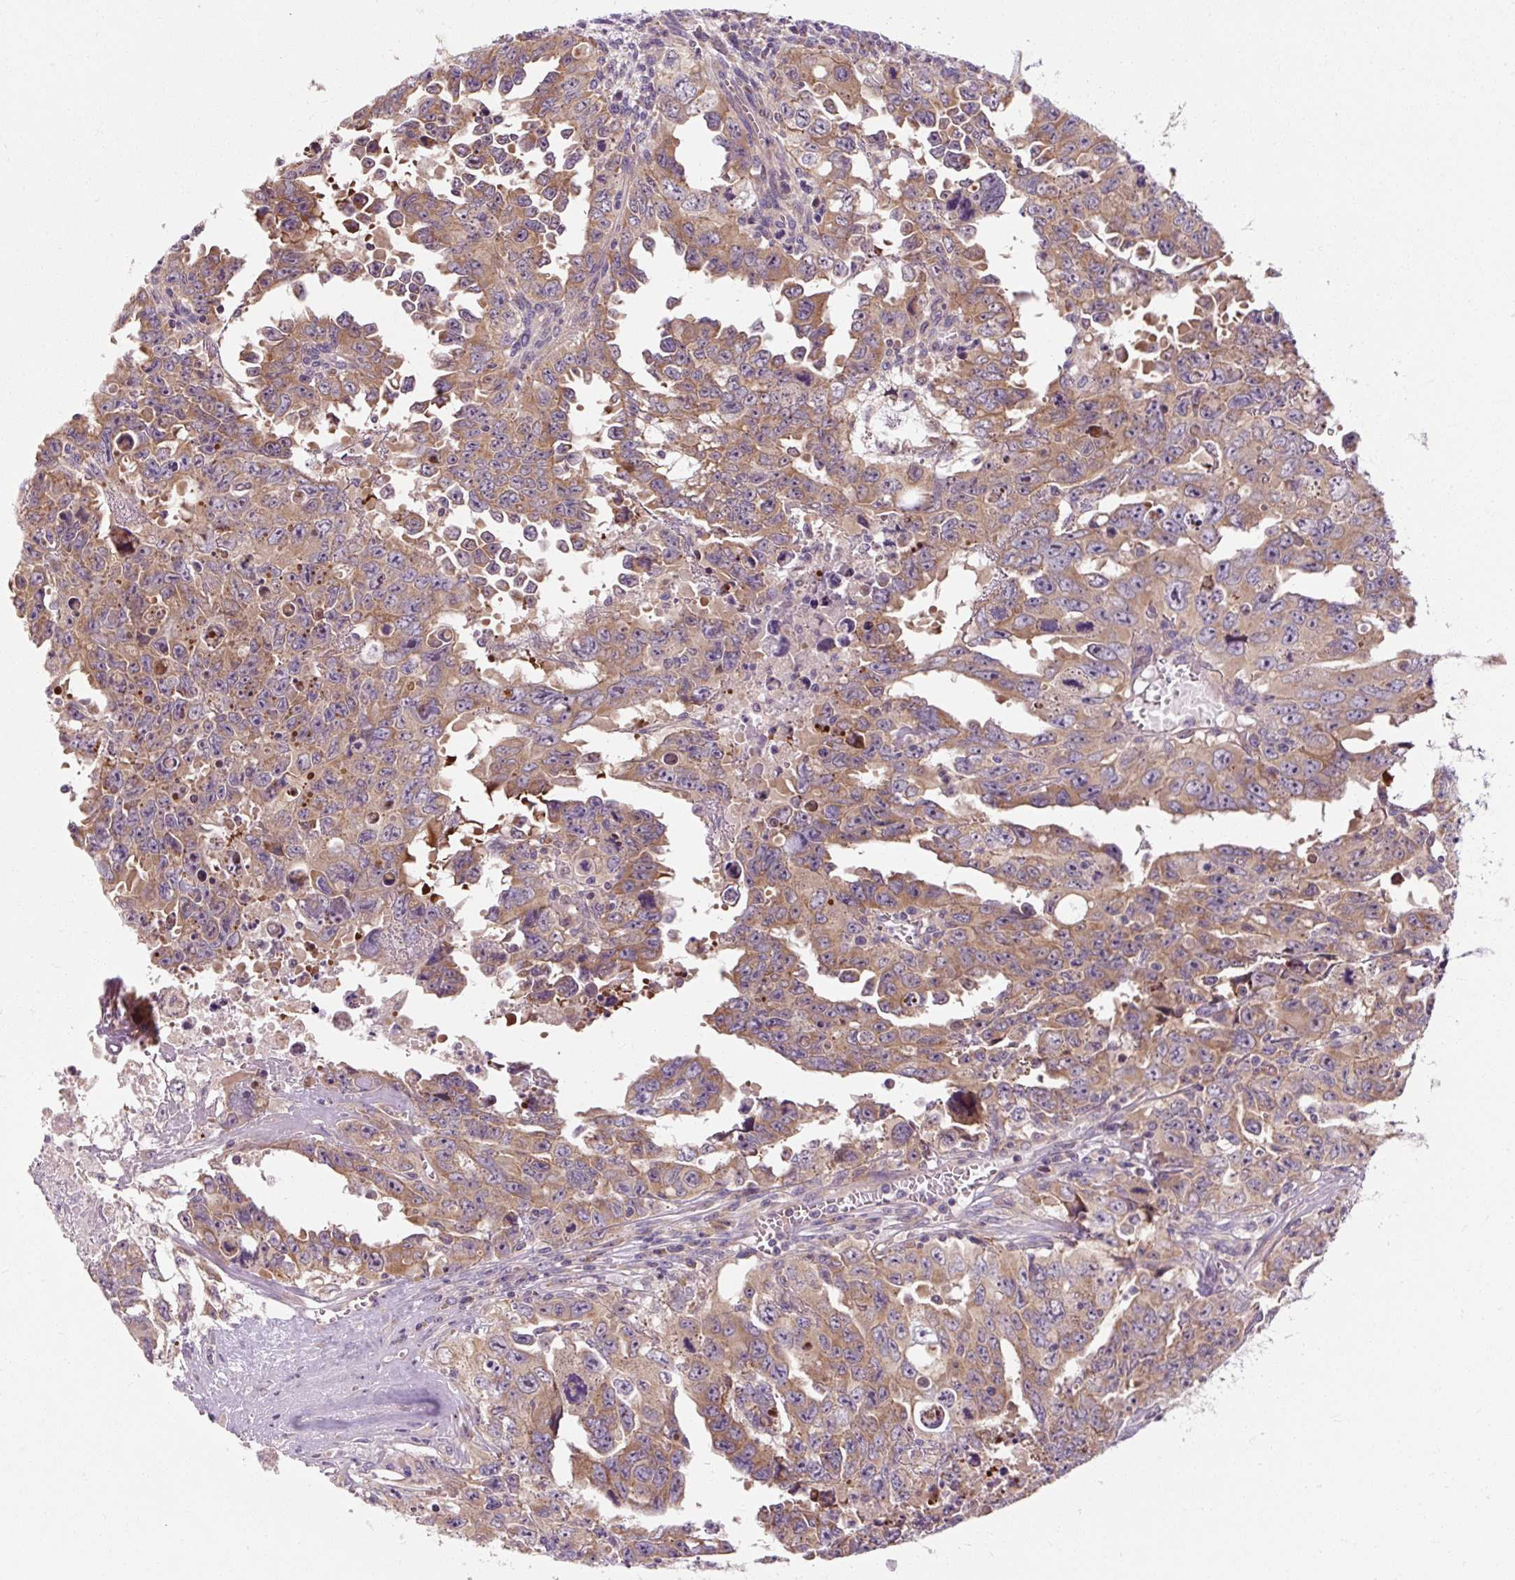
{"staining": {"intensity": "moderate", "quantity": ">75%", "location": "cytoplasmic/membranous"}, "tissue": "testis cancer", "cell_type": "Tumor cells", "image_type": "cancer", "snomed": [{"axis": "morphology", "description": "Carcinoma, Embryonal, NOS"}, {"axis": "topography", "description": "Testis"}], "caption": "Immunohistochemistry (IHC) image of neoplastic tissue: human testis cancer (embryonal carcinoma) stained using immunohistochemistry reveals medium levels of moderate protein expression localized specifically in the cytoplasmic/membranous of tumor cells, appearing as a cytoplasmic/membranous brown color.", "gene": "PRSS48", "patient": {"sex": "male", "age": 24}}